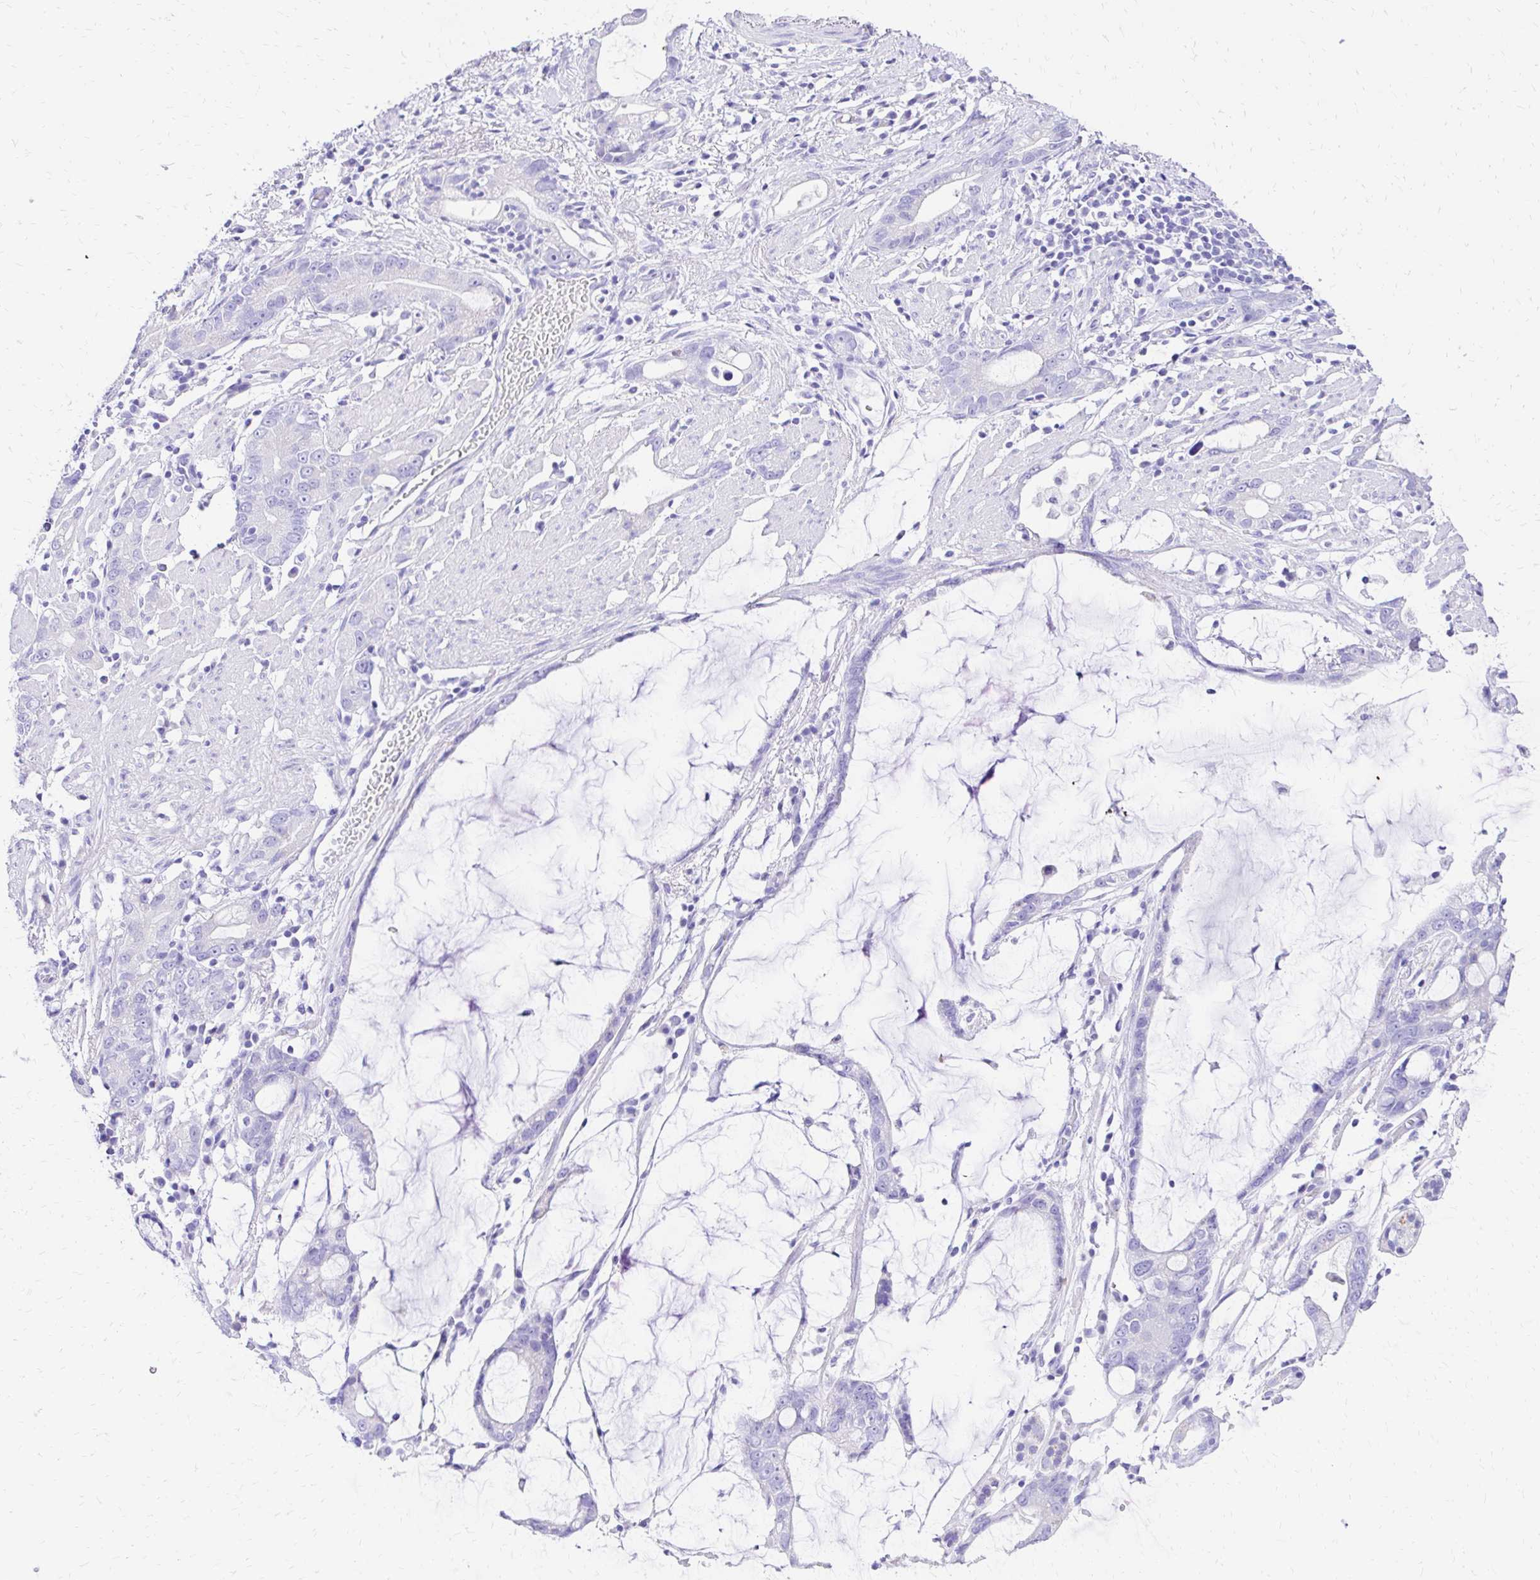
{"staining": {"intensity": "negative", "quantity": "none", "location": "none"}, "tissue": "stomach cancer", "cell_type": "Tumor cells", "image_type": "cancer", "snomed": [{"axis": "morphology", "description": "Adenocarcinoma, NOS"}, {"axis": "topography", "description": "Stomach"}], "caption": "DAB immunohistochemical staining of human stomach cancer exhibits no significant staining in tumor cells. (Immunohistochemistry, brightfield microscopy, high magnification).", "gene": "S100G", "patient": {"sex": "male", "age": 55}}